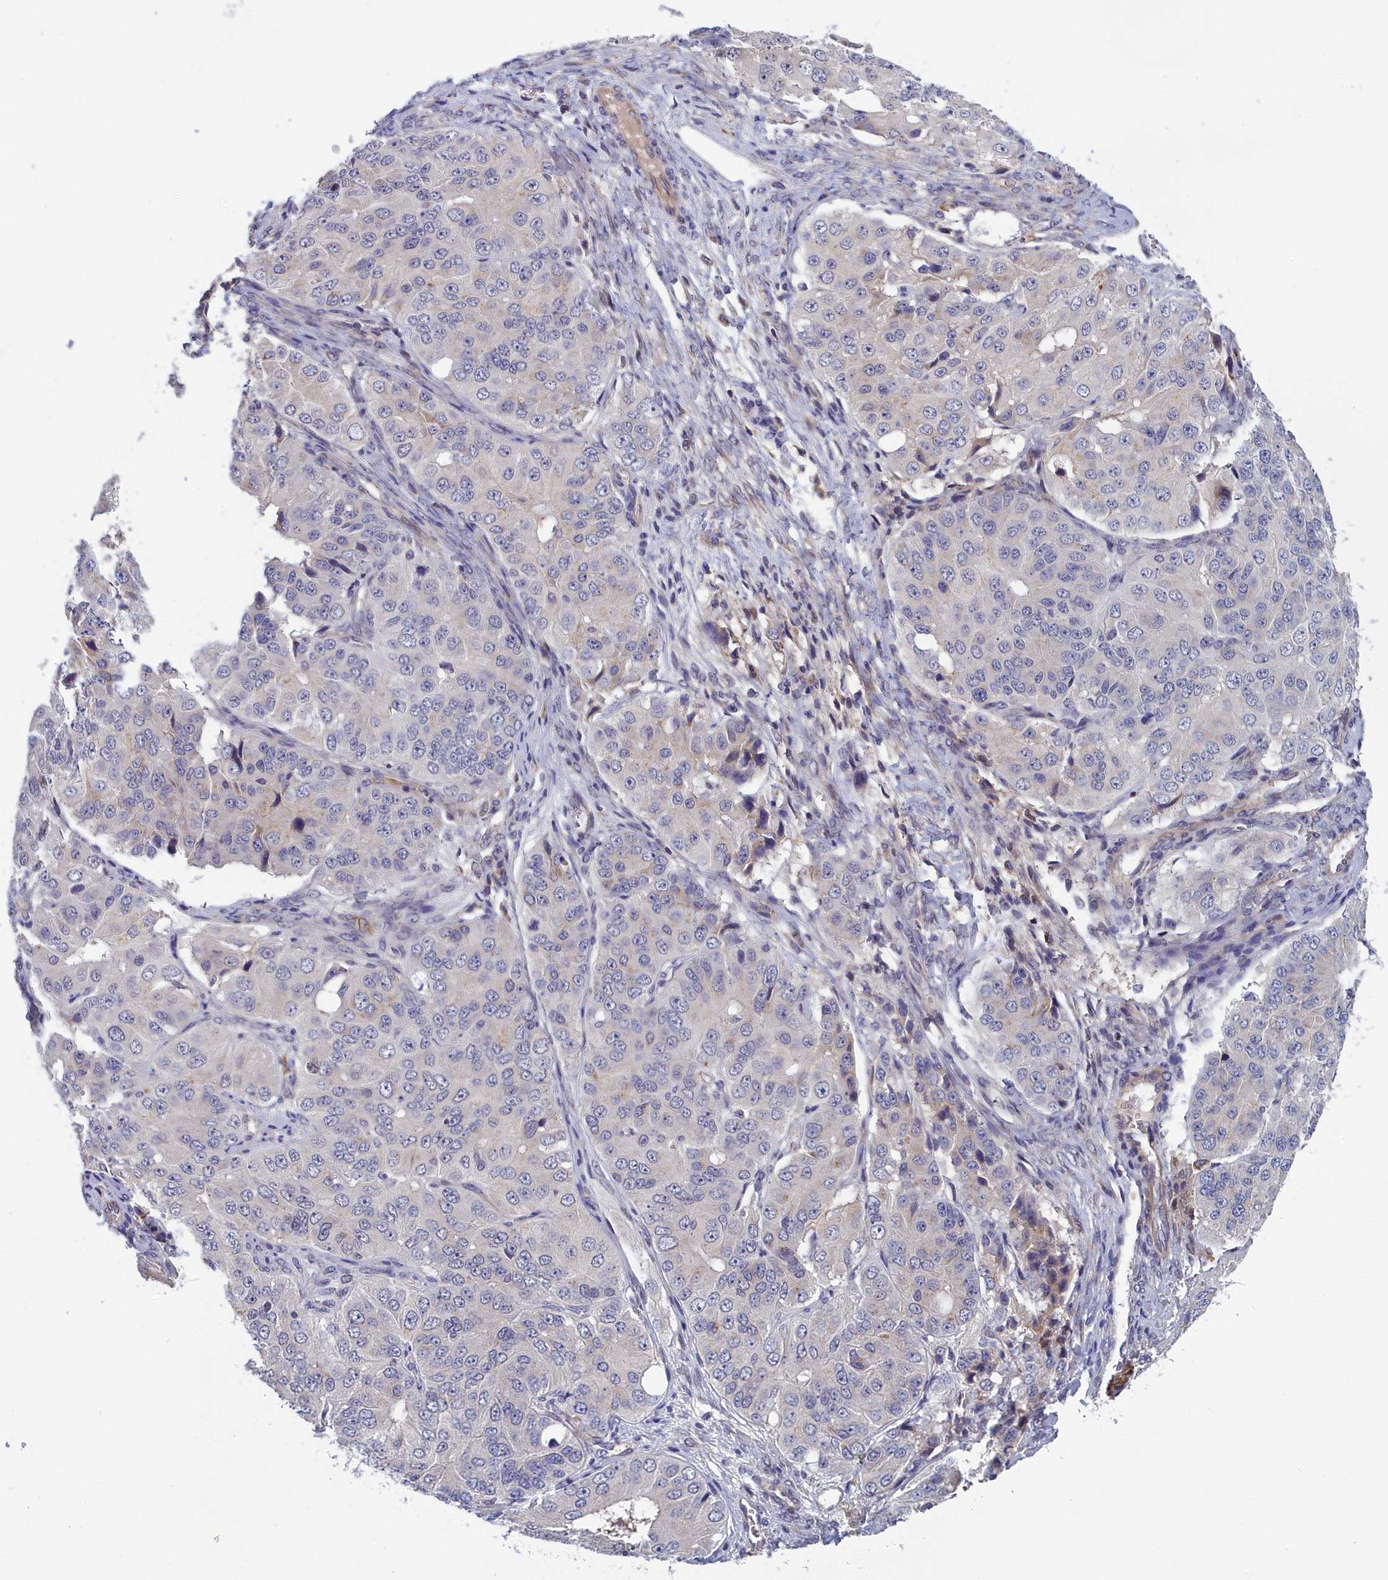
{"staining": {"intensity": "negative", "quantity": "none", "location": "none"}, "tissue": "ovarian cancer", "cell_type": "Tumor cells", "image_type": "cancer", "snomed": [{"axis": "morphology", "description": "Carcinoma, endometroid"}, {"axis": "topography", "description": "Ovary"}], "caption": "A high-resolution histopathology image shows immunohistochemistry (IHC) staining of ovarian cancer (endometroid carcinoma), which shows no significant expression in tumor cells.", "gene": "IGFALS", "patient": {"sex": "female", "age": 51}}